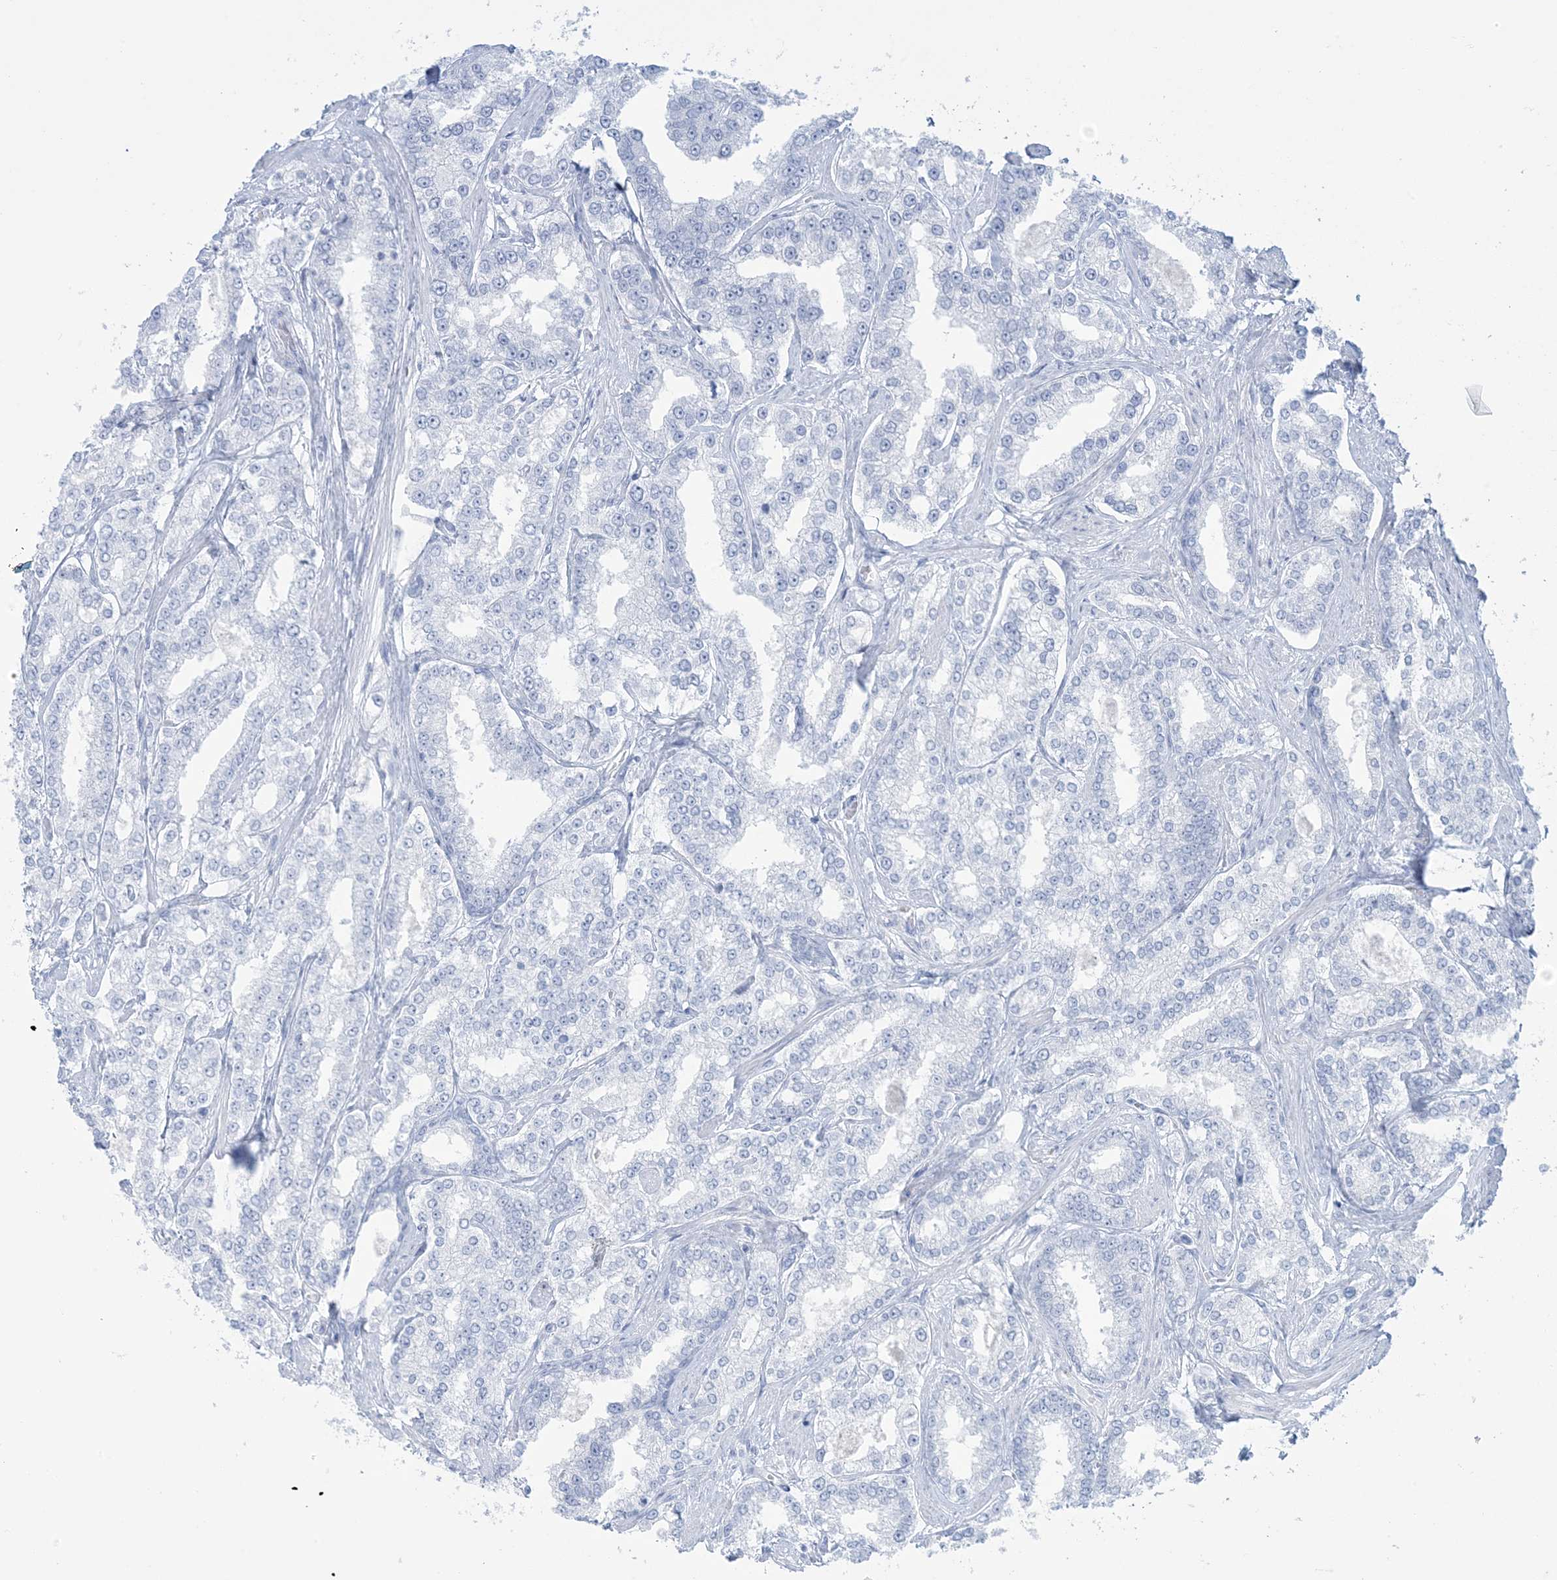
{"staining": {"intensity": "negative", "quantity": "none", "location": "none"}, "tissue": "prostate cancer", "cell_type": "Tumor cells", "image_type": "cancer", "snomed": [{"axis": "morphology", "description": "Normal tissue, NOS"}, {"axis": "morphology", "description": "Adenocarcinoma, High grade"}, {"axis": "topography", "description": "Prostate"}], "caption": "A high-resolution micrograph shows immunohistochemistry (IHC) staining of prostate cancer (adenocarcinoma (high-grade)), which demonstrates no significant positivity in tumor cells.", "gene": "AGXT", "patient": {"sex": "male", "age": 83}}